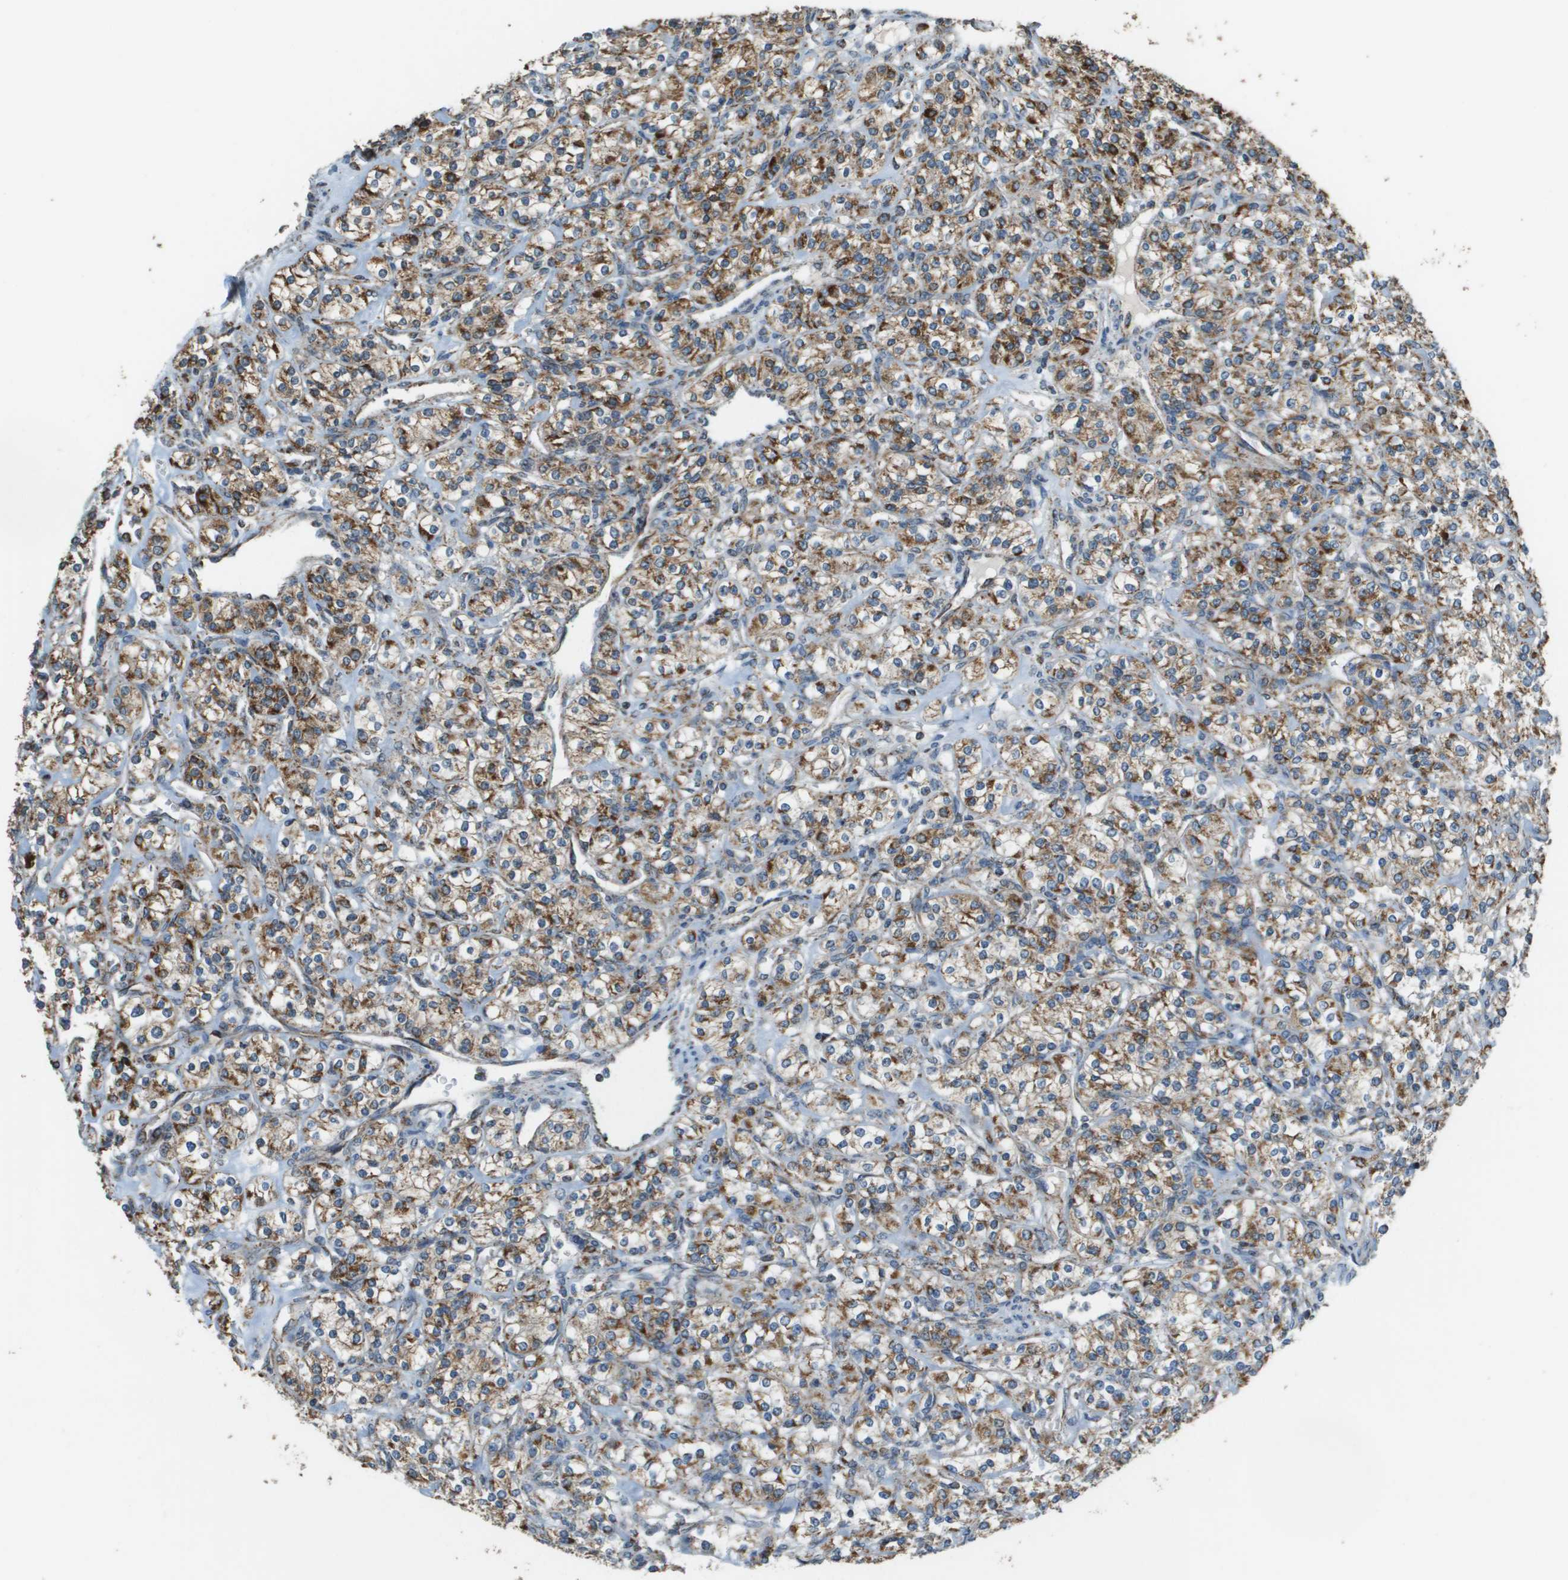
{"staining": {"intensity": "moderate", "quantity": ">75%", "location": "cytoplasmic/membranous"}, "tissue": "renal cancer", "cell_type": "Tumor cells", "image_type": "cancer", "snomed": [{"axis": "morphology", "description": "Adenocarcinoma, NOS"}, {"axis": "topography", "description": "Kidney"}], "caption": "Protein staining of renal adenocarcinoma tissue shows moderate cytoplasmic/membranous expression in approximately >75% of tumor cells.", "gene": "FH", "patient": {"sex": "male", "age": 77}}